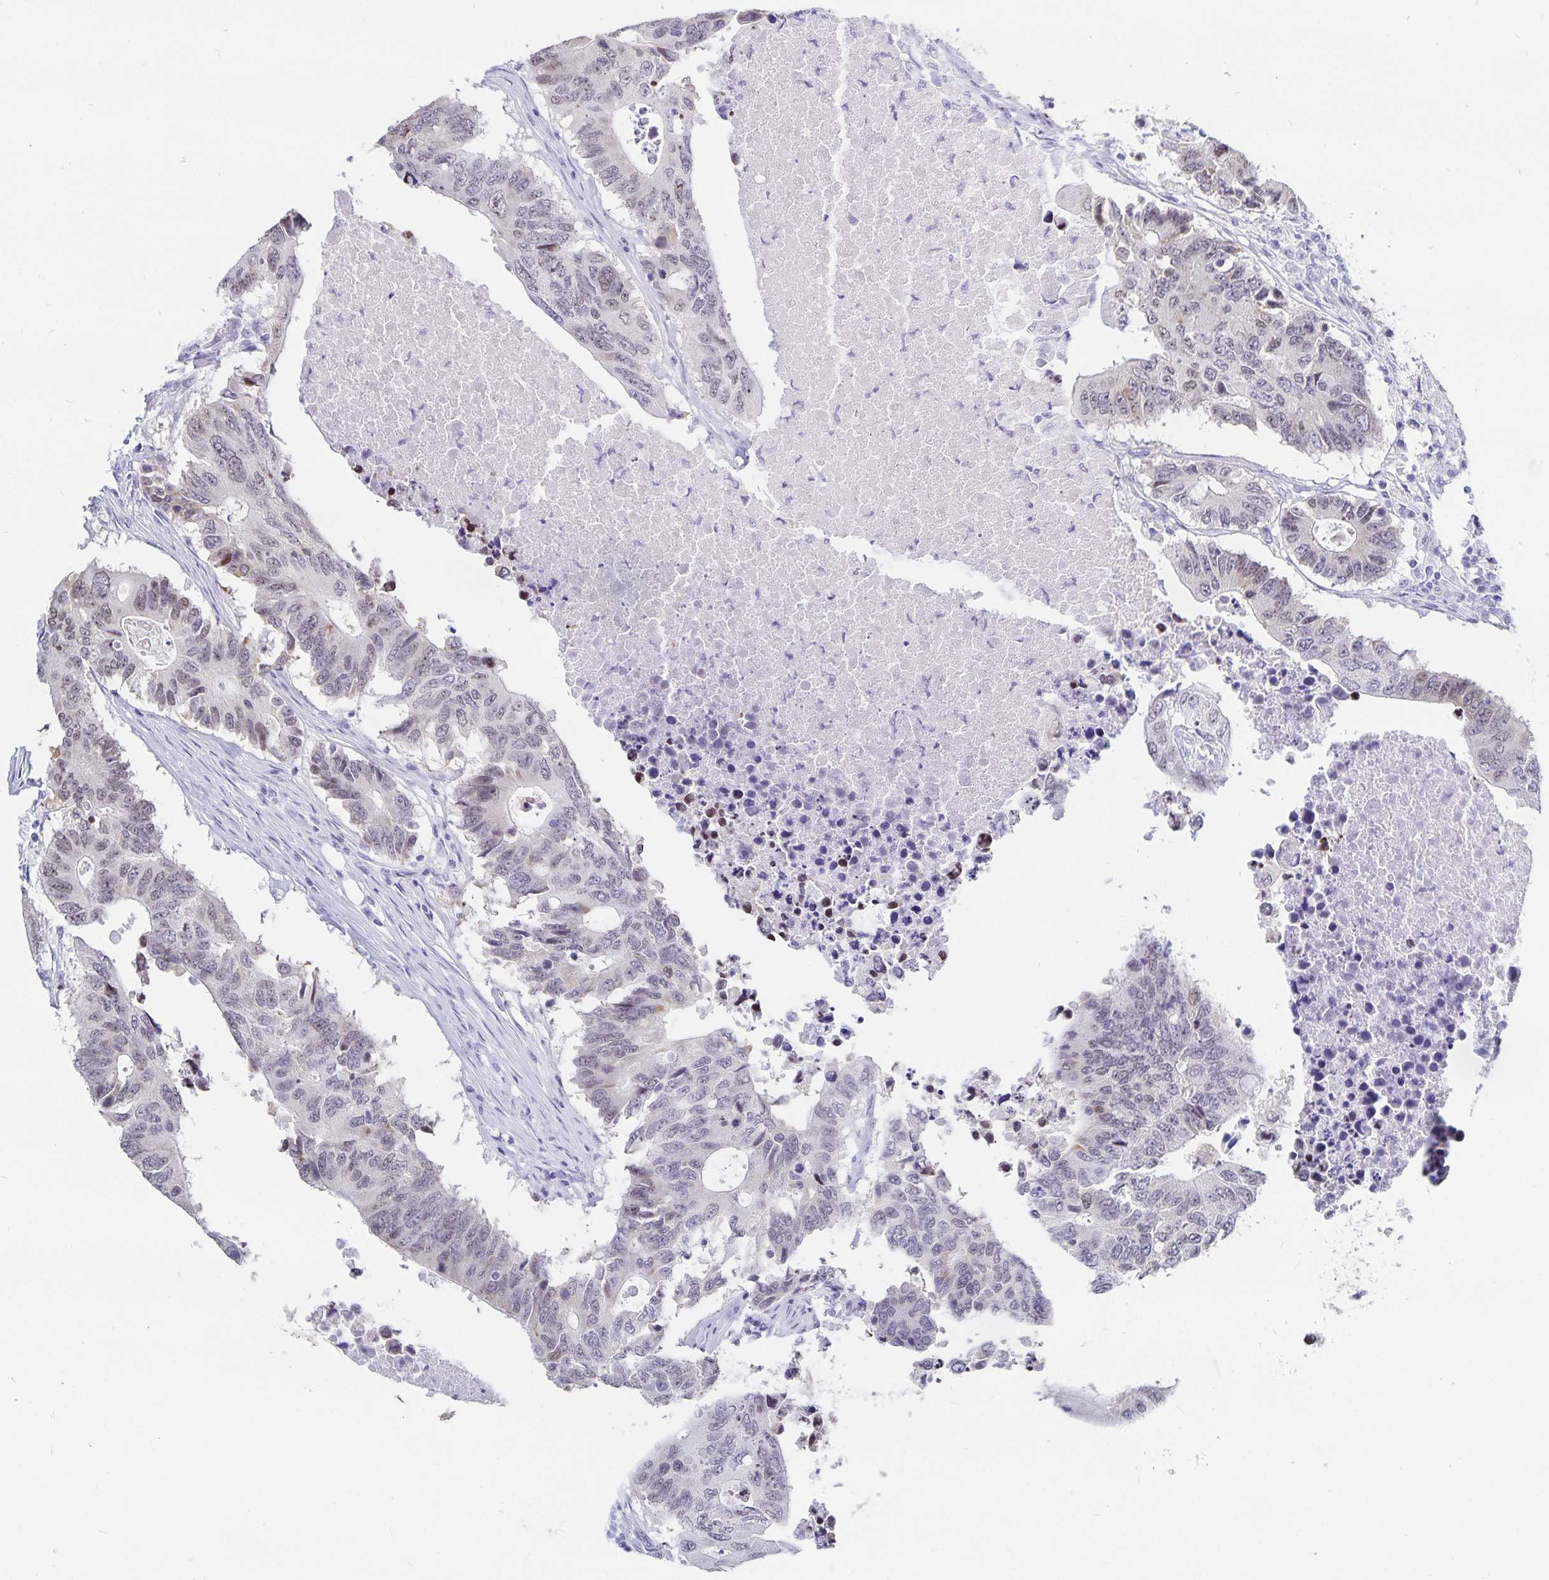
{"staining": {"intensity": "negative", "quantity": "none", "location": "none"}, "tissue": "colorectal cancer", "cell_type": "Tumor cells", "image_type": "cancer", "snomed": [{"axis": "morphology", "description": "Adenocarcinoma, NOS"}, {"axis": "topography", "description": "Colon"}], "caption": "DAB immunohistochemical staining of adenocarcinoma (colorectal) reveals no significant staining in tumor cells.", "gene": "HMGB3", "patient": {"sex": "male", "age": 71}}